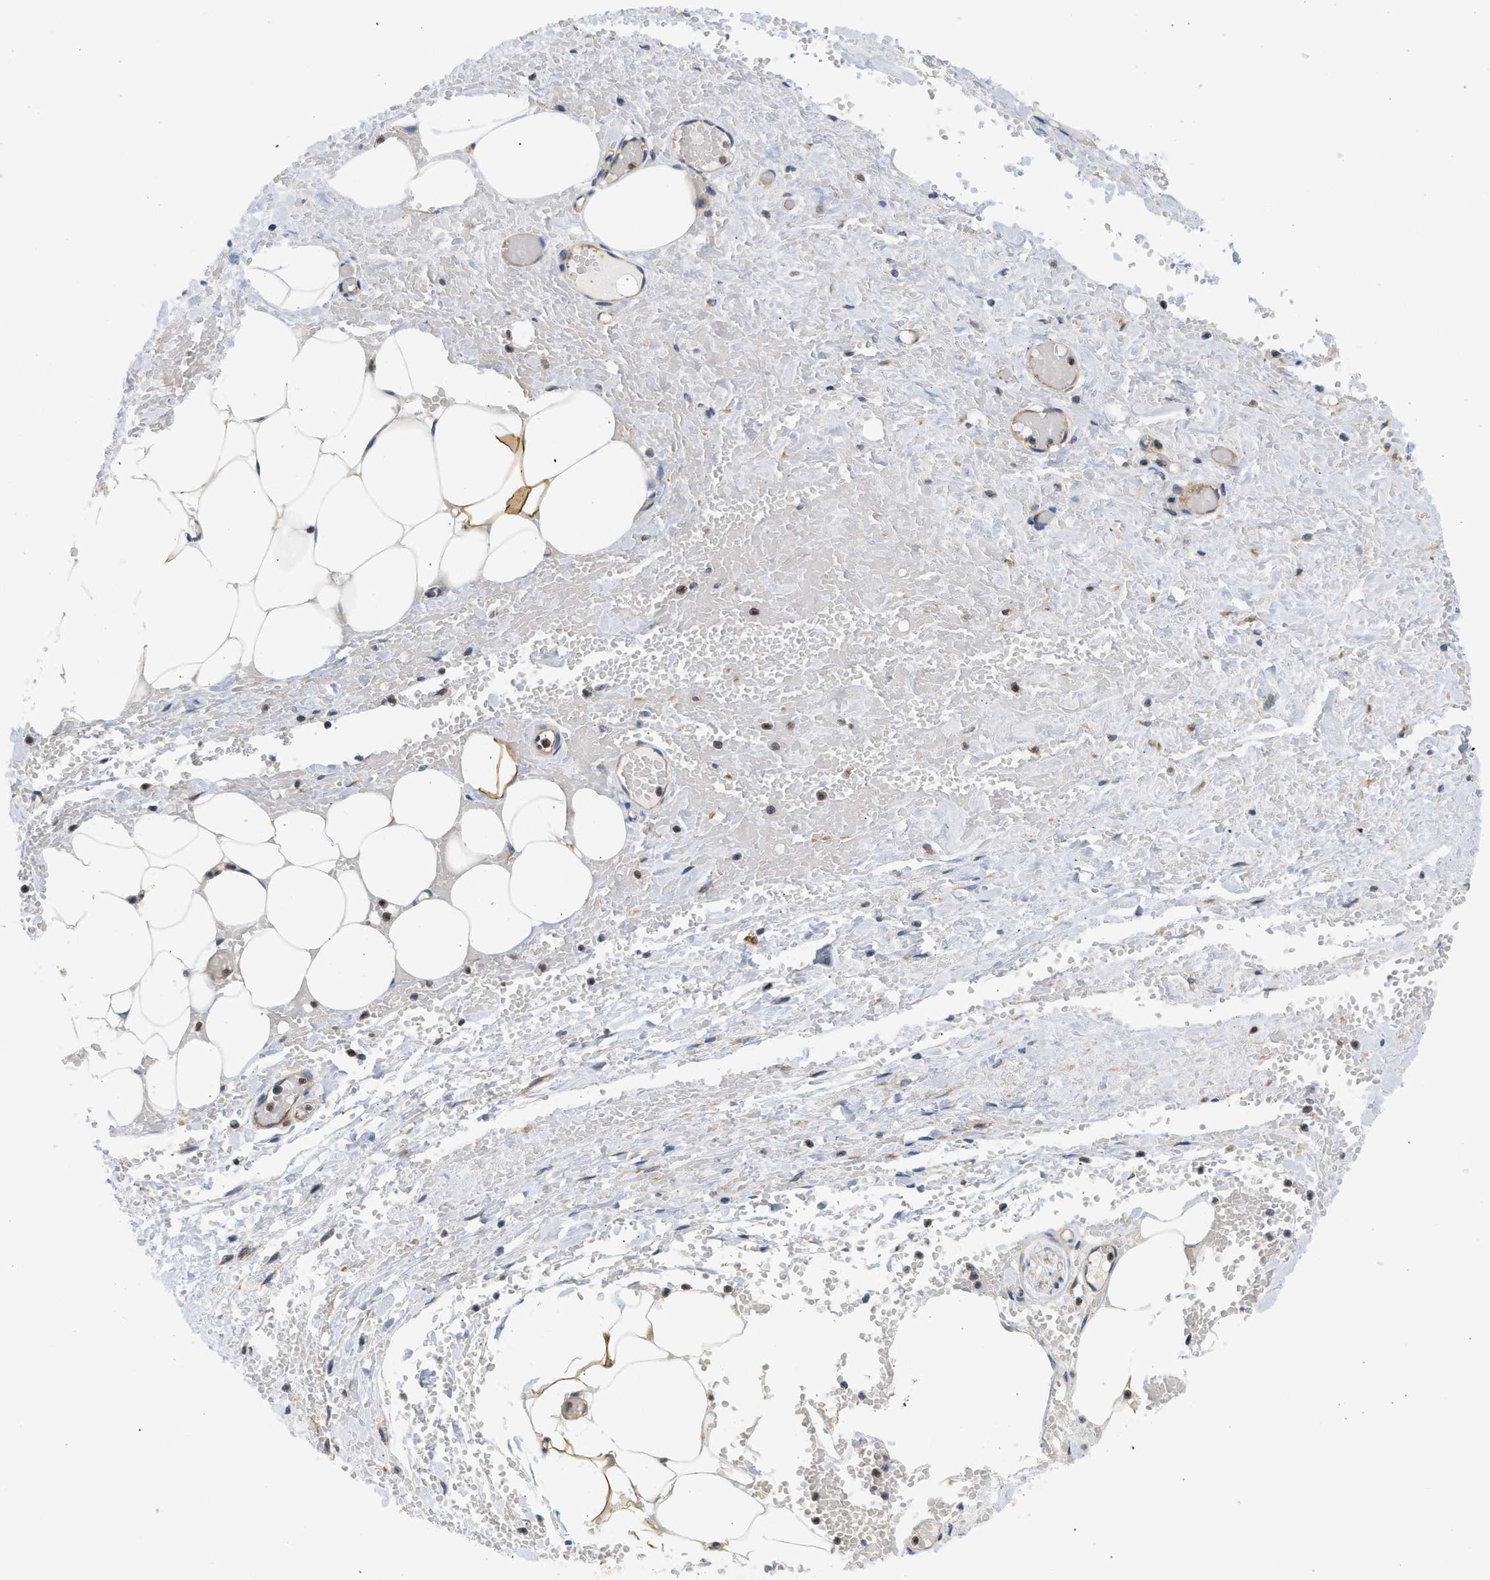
{"staining": {"intensity": "moderate", "quantity": "<25%", "location": "cytoplasmic/membranous"}, "tissue": "adipose tissue", "cell_type": "Adipocytes", "image_type": "normal", "snomed": [{"axis": "morphology", "description": "Normal tissue, NOS"}, {"axis": "topography", "description": "Soft tissue"}, {"axis": "topography", "description": "Vascular tissue"}], "caption": "The image displays staining of unremarkable adipose tissue, revealing moderate cytoplasmic/membranous protein positivity (brown color) within adipocytes.", "gene": "STRN", "patient": {"sex": "female", "age": 35}}